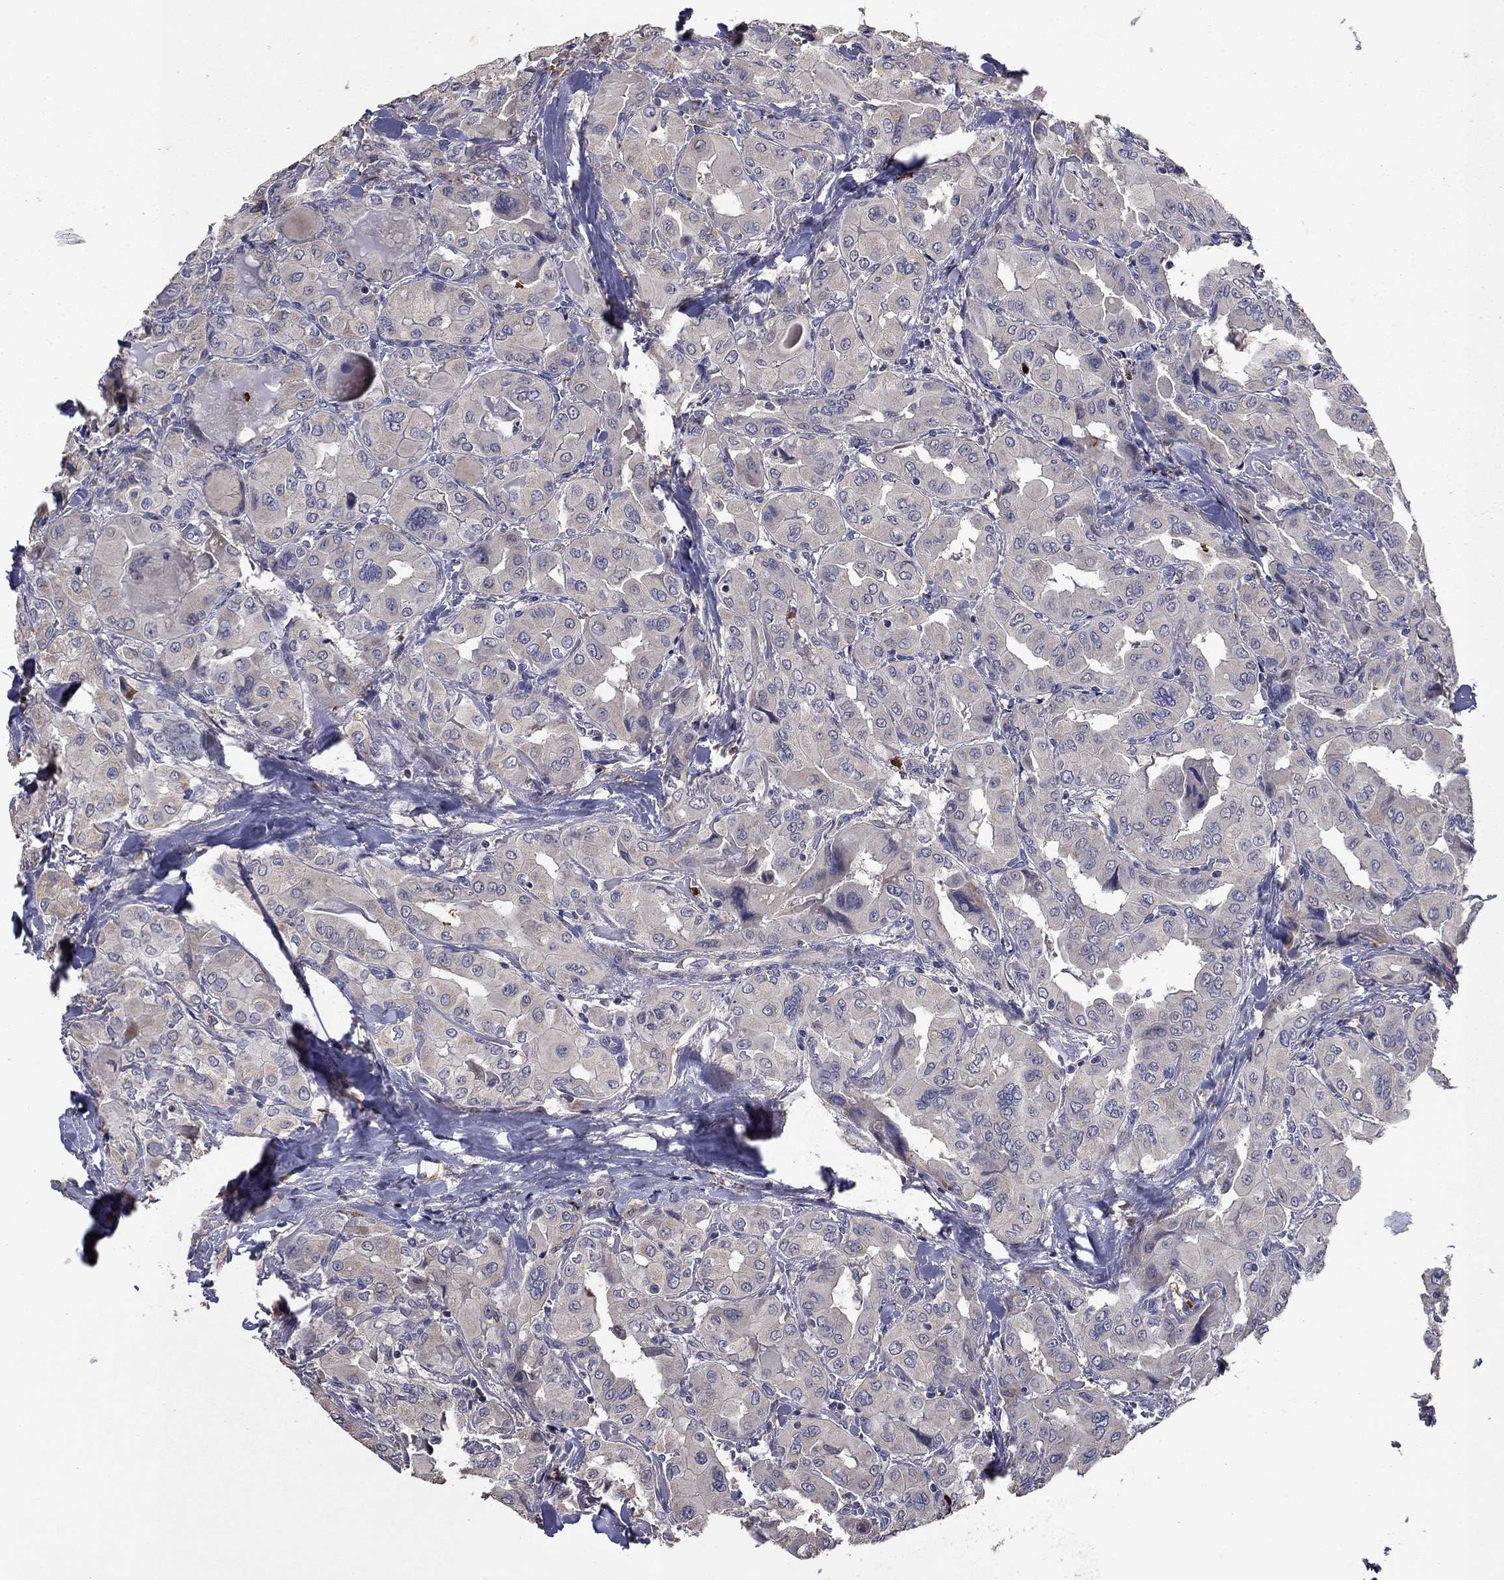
{"staining": {"intensity": "negative", "quantity": "none", "location": "none"}, "tissue": "thyroid cancer", "cell_type": "Tumor cells", "image_type": "cancer", "snomed": [{"axis": "morphology", "description": "Normal tissue, NOS"}, {"axis": "morphology", "description": "Papillary adenocarcinoma, NOS"}, {"axis": "topography", "description": "Thyroid gland"}], "caption": "This is an immunohistochemistry (IHC) image of thyroid papillary adenocarcinoma. There is no positivity in tumor cells.", "gene": "SATB1", "patient": {"sex": "female", "age": 66}}